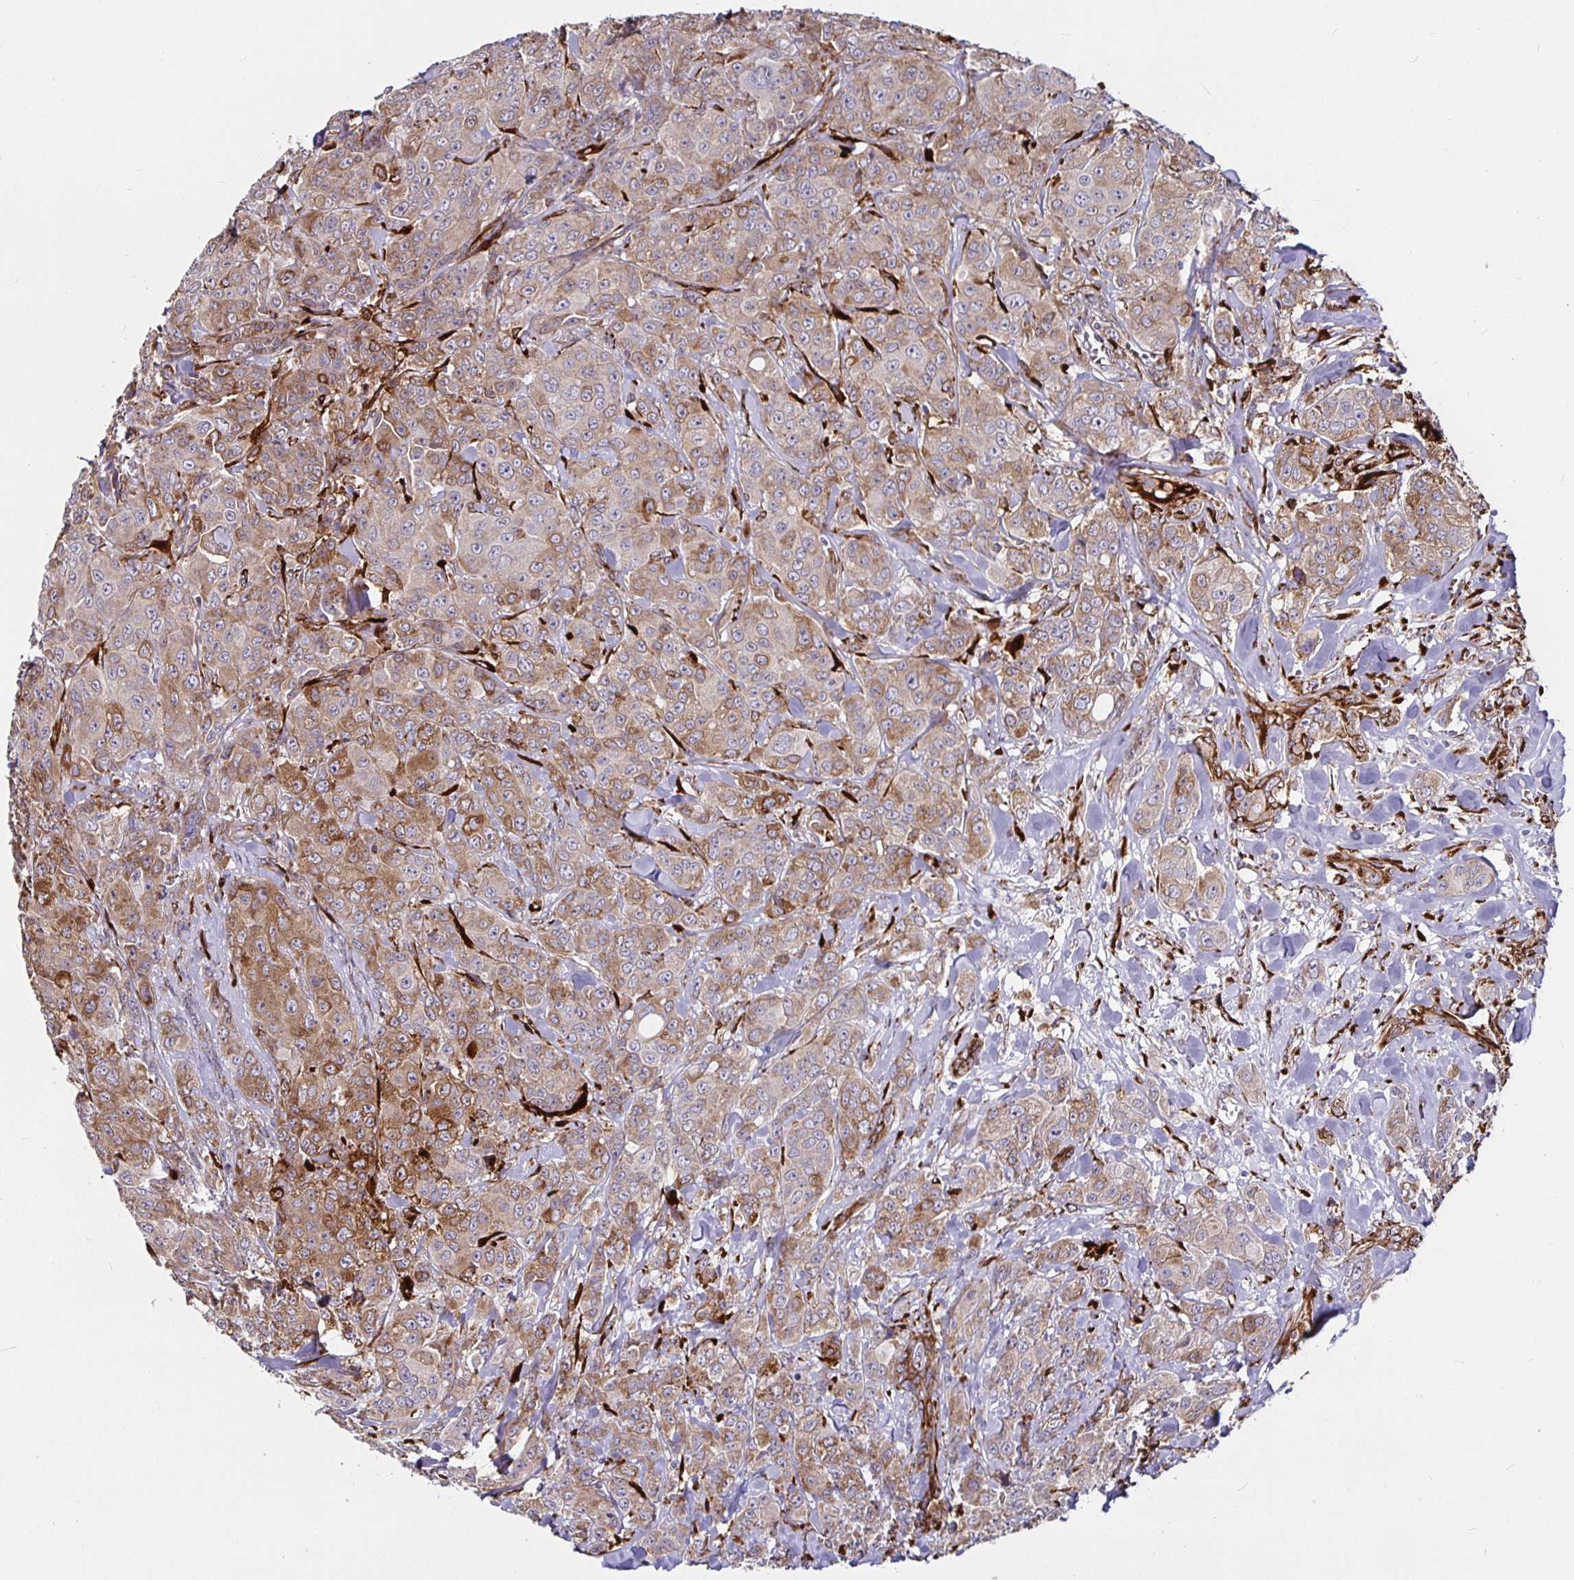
{"staining": {"intensity": "moderate", "quantity": ">75%", "location": "cytoplasmic/membranous"}, "tissue": "breast cancer", "cell_type": "Tumor cells", "image_type": "cancer", "snomed": [{"axis": "morphology", "description": "Normal tissue, NOS"}, {"axis": "morphology", "description": "Duct carcinoma"}, {"axis": "topography", "description": "Breast"}], "caption": "IHC (DAB) staining of breast intraductal carcinoma shows moderate cytoplasmic/membranous protein positivity in approximately >75% of tumor cells. (brown staining indicates protein expression, while blue staining denotes nuclei).", "gene": "P4HA2", "patient": {"sex": "female", "age": 43}}